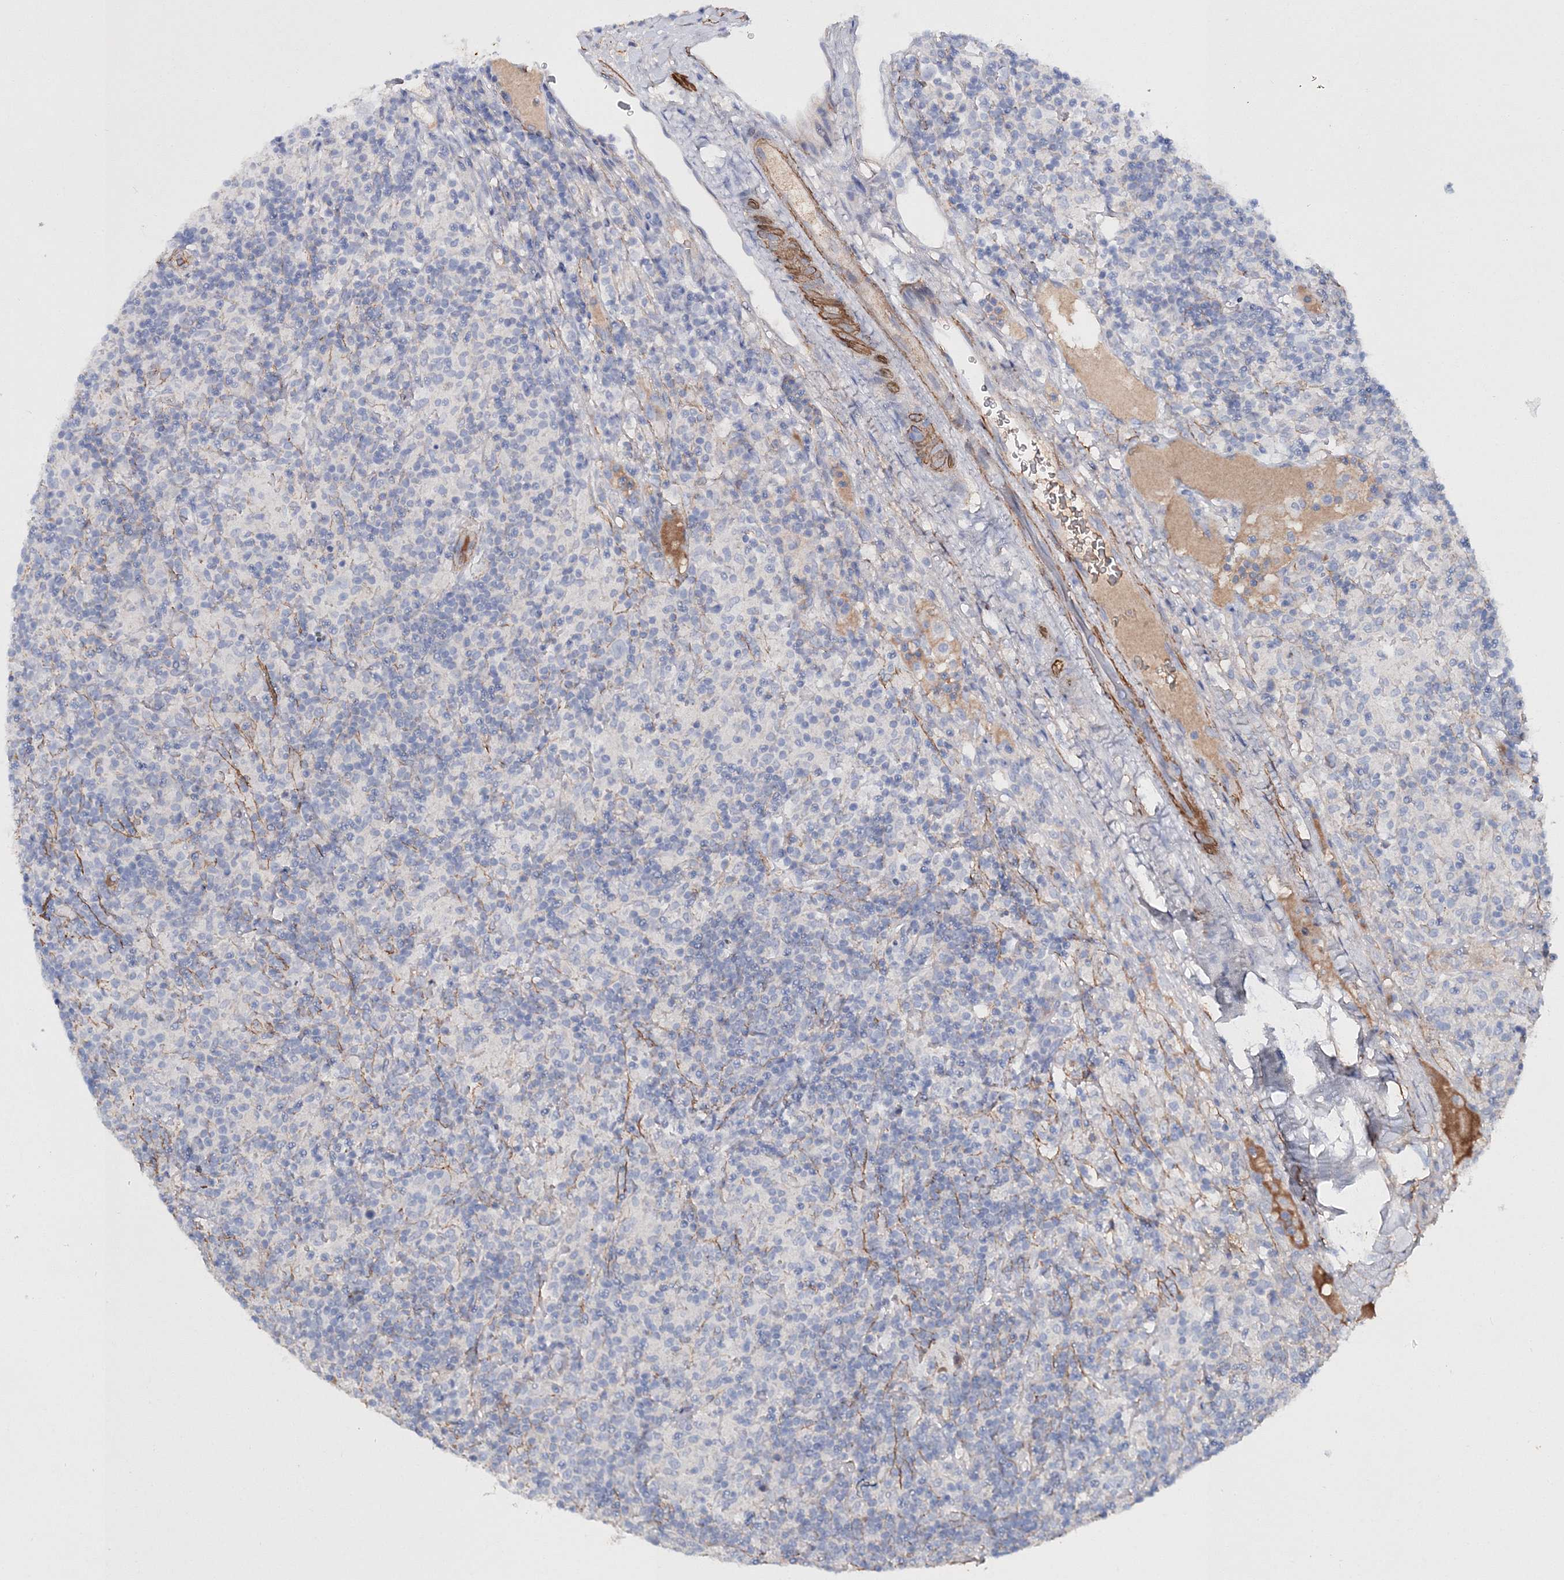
{"staining": {"intensity": "negative", "quantity": "none", "location": "none"}, "tissue": "lymphoma", "cell_type": "Tumor cells", "image_type": "cancer", "snomed": [{"axis": "morphology", "description": "Hodgkin's disease, NOS"}, {"axis": "topography", "description": "Lymph node"}], "caption": "An image of human lymphoma is negative for staining in tumor cells.", "gene": "RTN2", "patient": {"sex": "male", "age": 70}}